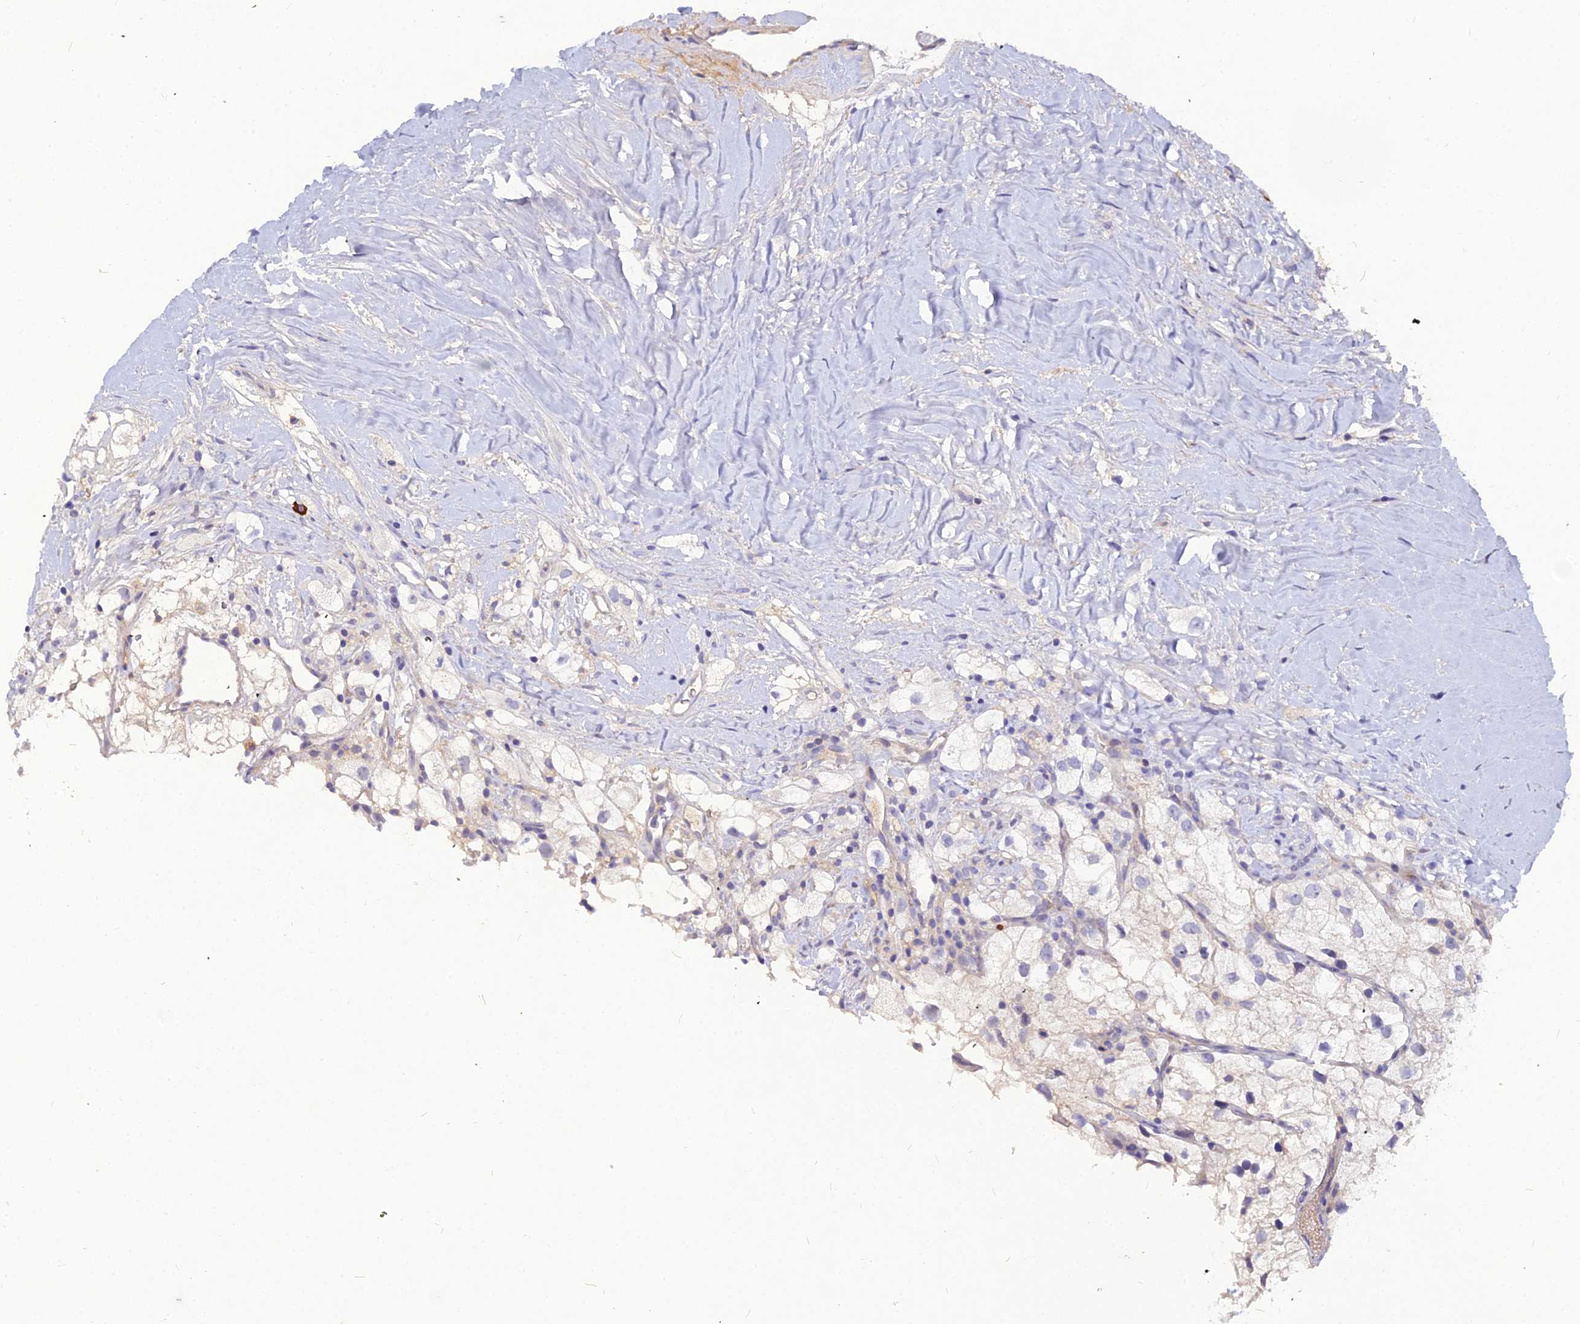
{"staining": {"intensity": "negative", "quantity": "none", "location": "none"}, "tissue": "renal cancer", "cell_type": "Tumor cells", "image_type": "cancer", "snomed": [{"axis": "morphology", "description": "Adenocarcinoma, NOS"}, {"axis": "topography", "description": "Kidney"}], "caption": "This micrograph is of renal cancer (adenocarcinoma) stained with immunohistochemistry to label a protein in brown with the nuclei are counter-stained blue. There is no positivity in tumor cells. (Stains: DAB (3,3'-diaminobenzidine) IHC with hematoxylin counter stain, Microscopy: brightfield microscopy at high magnification).", "gene": "DMRTA1", "patient": {"sex": "male", "age": 59}}